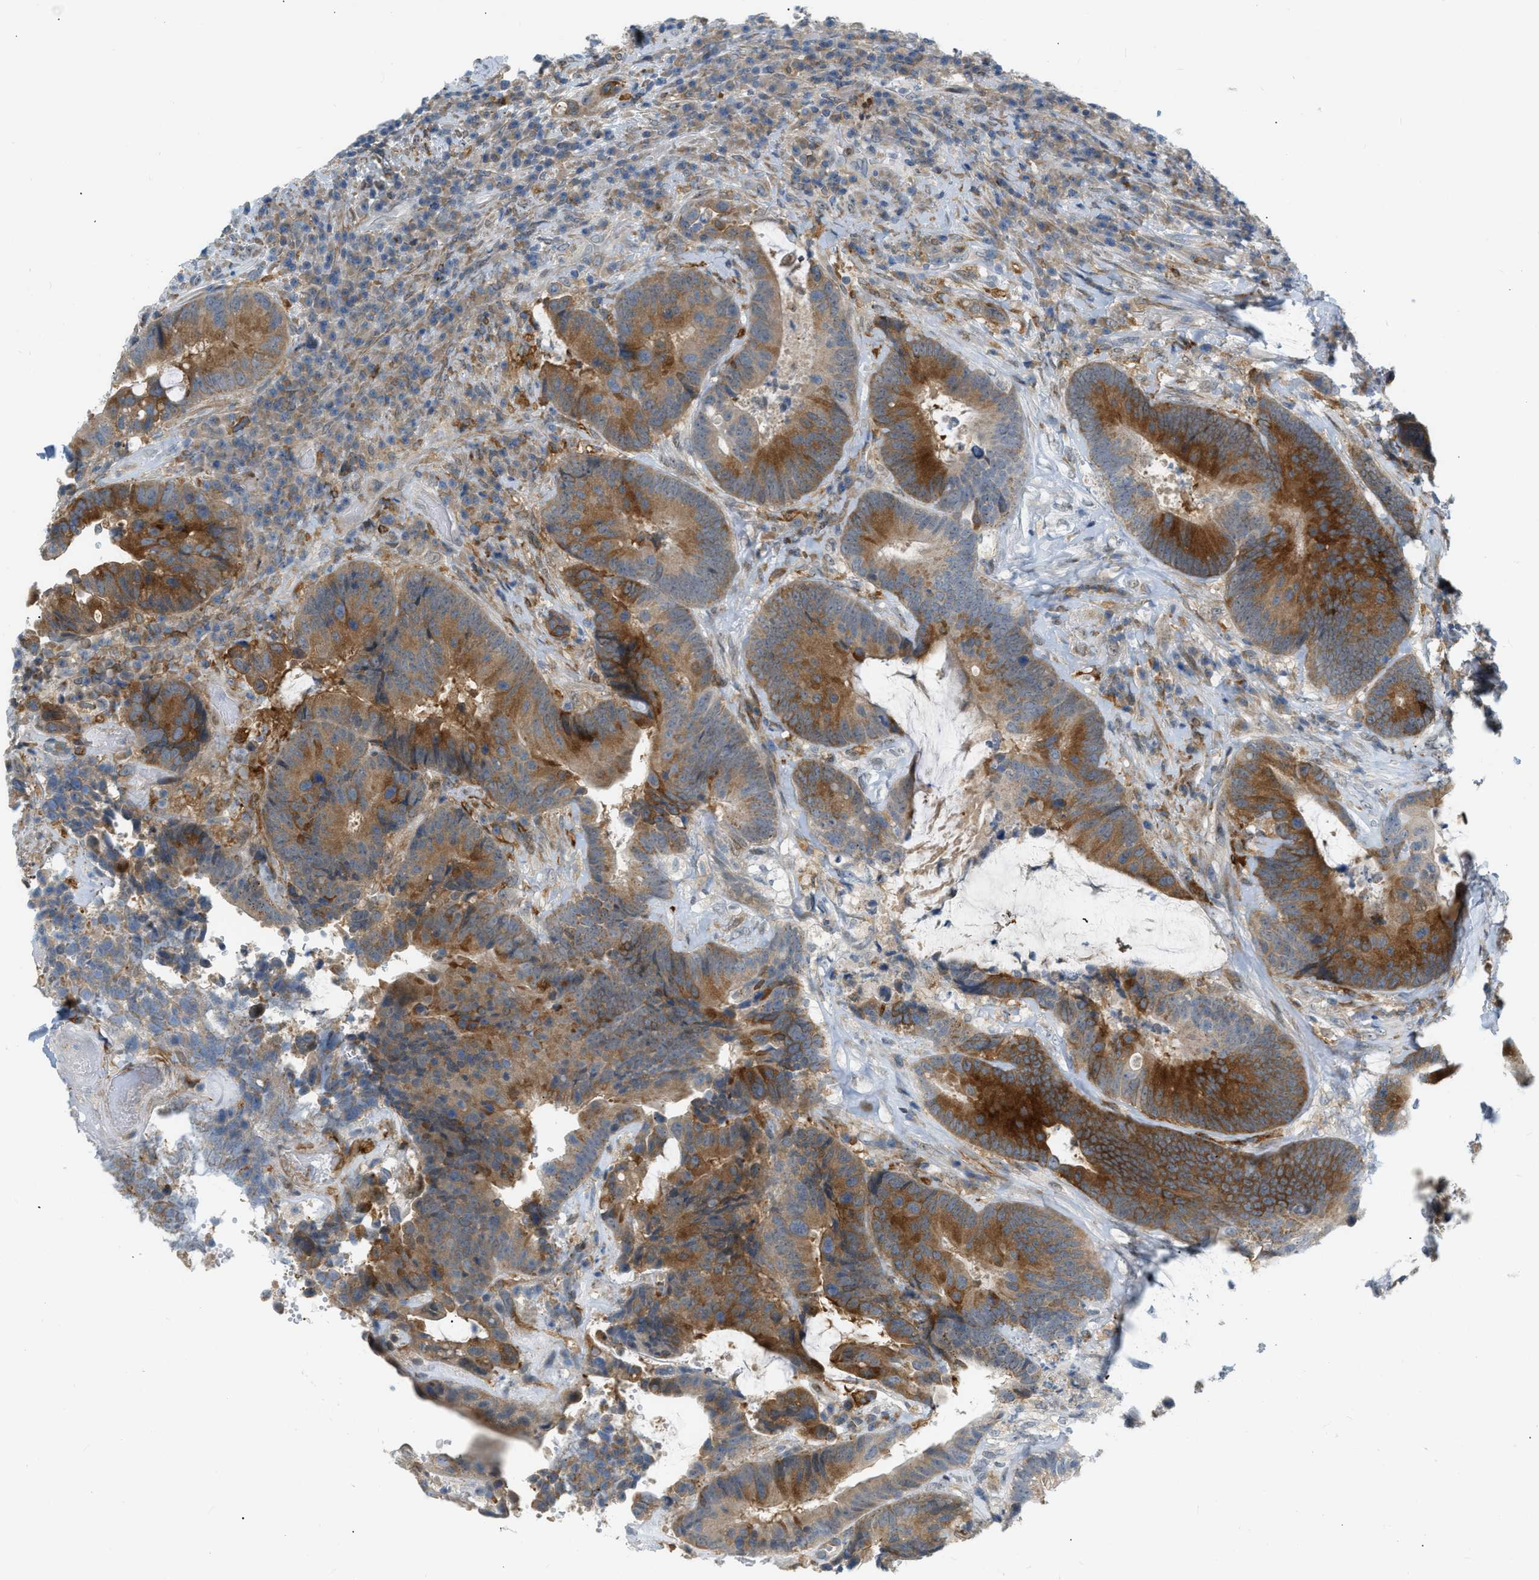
{"staining": {"intensity": "strong", "quantity": ">75%", "location": "cytoplasmic/membranous"}, "tissue": "colorectal cancer", "cell_type": "Tumor cells", "image_type": "cancer", "snomed": [{"axis": "morphology", "description": "Adenocarcinoma, NOS"}, {"axis": "topography", "description": "Rectum"}], "caption": "Immunohistochemistry (IHC) histopathology image of human adenocarcinoma (colorectal) stained for a protein (brown), which exhibits high levels of strong cytoplasmic/membranous staining in approximately >75% of tumor cells.", "gene": "ZNF408", "patient": {"sex": "female", "age": 89}}